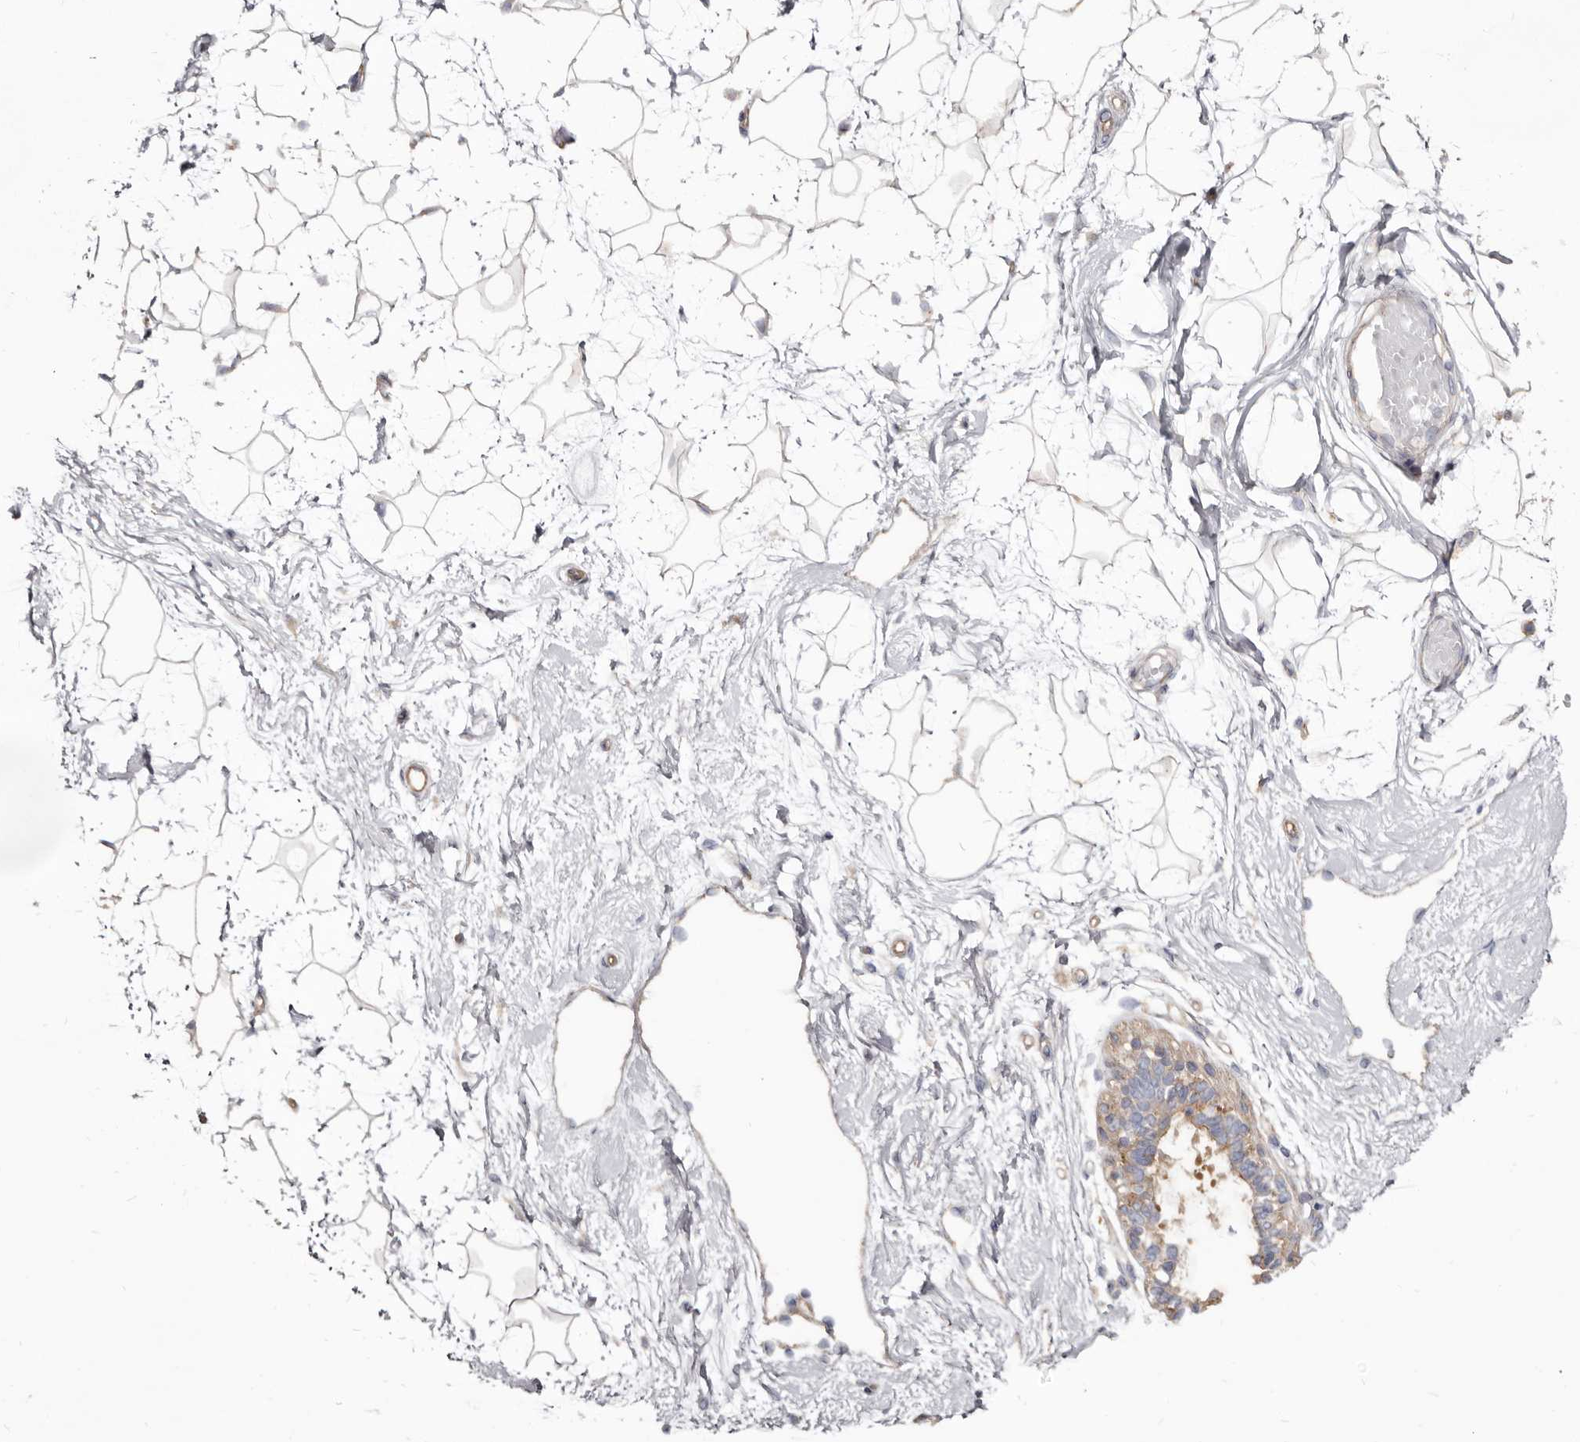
{"staining": {"intensity": "weak", "quantity": "<25%", "location": "cytoplasmic/membranous"}, "tissue": "breast", "cell_type": "Adipocytes", "image_type": "normal", "snomed": [{"axis": "morphology", "description": "Normal tissue, NOS"}, {"axis": "topography", "description": "Breast"}], "caption": "Image shows no protein staining in adipocytes of benign breast.", "gene": "TPD52", "patient": {"sex": "female", "age": 45}}